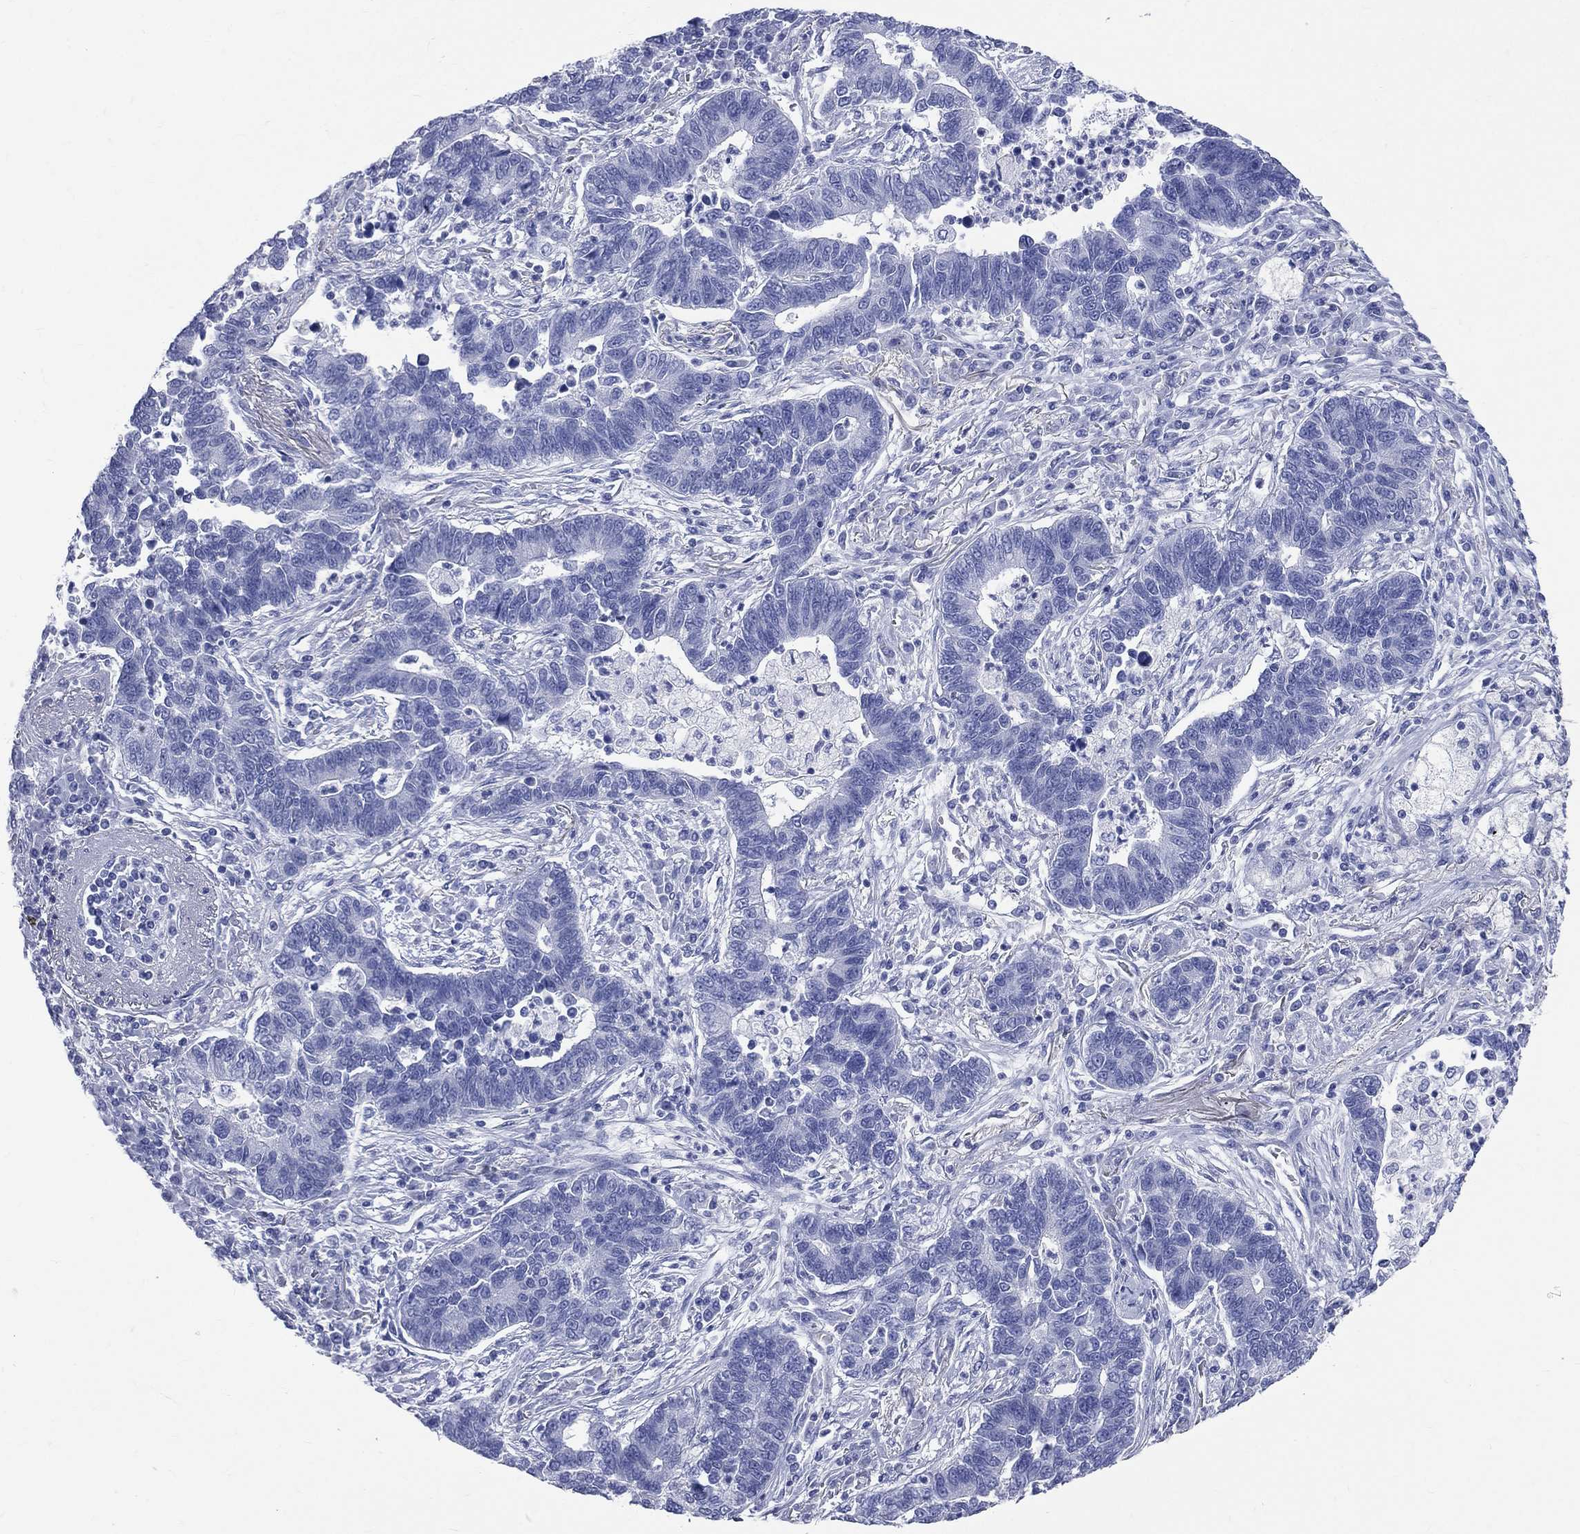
{"staining": {"intensity": "negative", "quantity": "none", "location": "none"}, "tissue": "lung cancer", "cell_type": "Tumor cells", "image_type": "cancer", "snomed": [{"axis": "morphology", "description": "Adenocarcinoma, NOS"}, {"axis": "topography", "description": "Lung"}], "caption": "This is an immunohistochemistry histopathology image of human lung adenocarcinoma. There is no expression in tumor cells.", "gene": "SYP", "patient": {"sex": "female", "age": 57}}